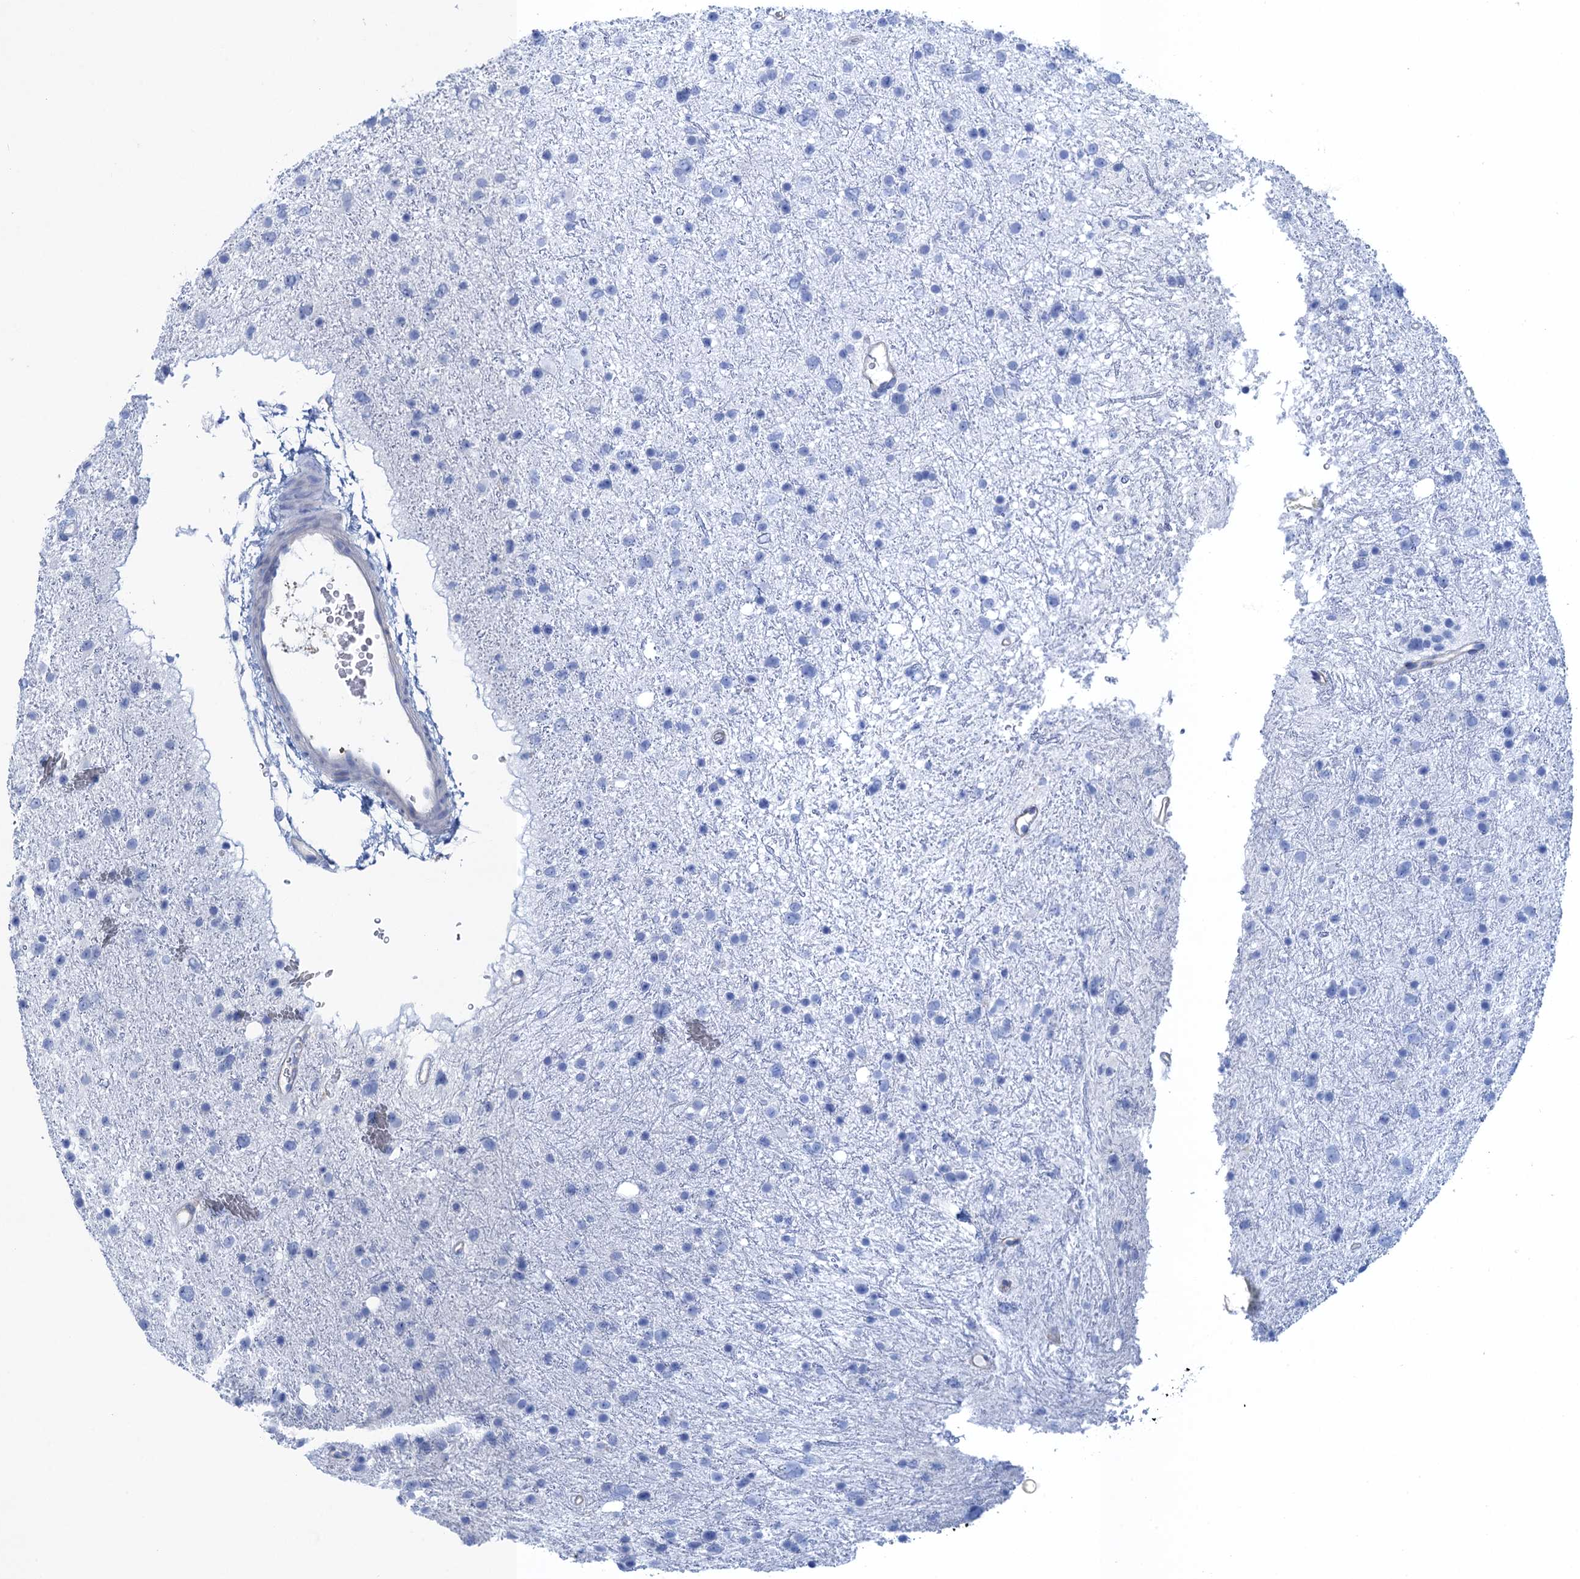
{"staining": {"intensity": "negative", "quantity": "none", "location": "none"}, "tissue": "glioma", "cell_type": "Tumor cells", "image_type": "cancer", "snomed": [{"axis": "morphology", "description": "Glioma, malignant, Low grade"}, {"axis": "topography", "description": "Cerebral cortex"}], "caption": "Malignant glioma (low-grade) stained for a protein using immunohistochemistry (IHC) demonstrates no staining tumor cells.", "gene": "CALML5", "patient": {"sex": "female", "age": 39}}